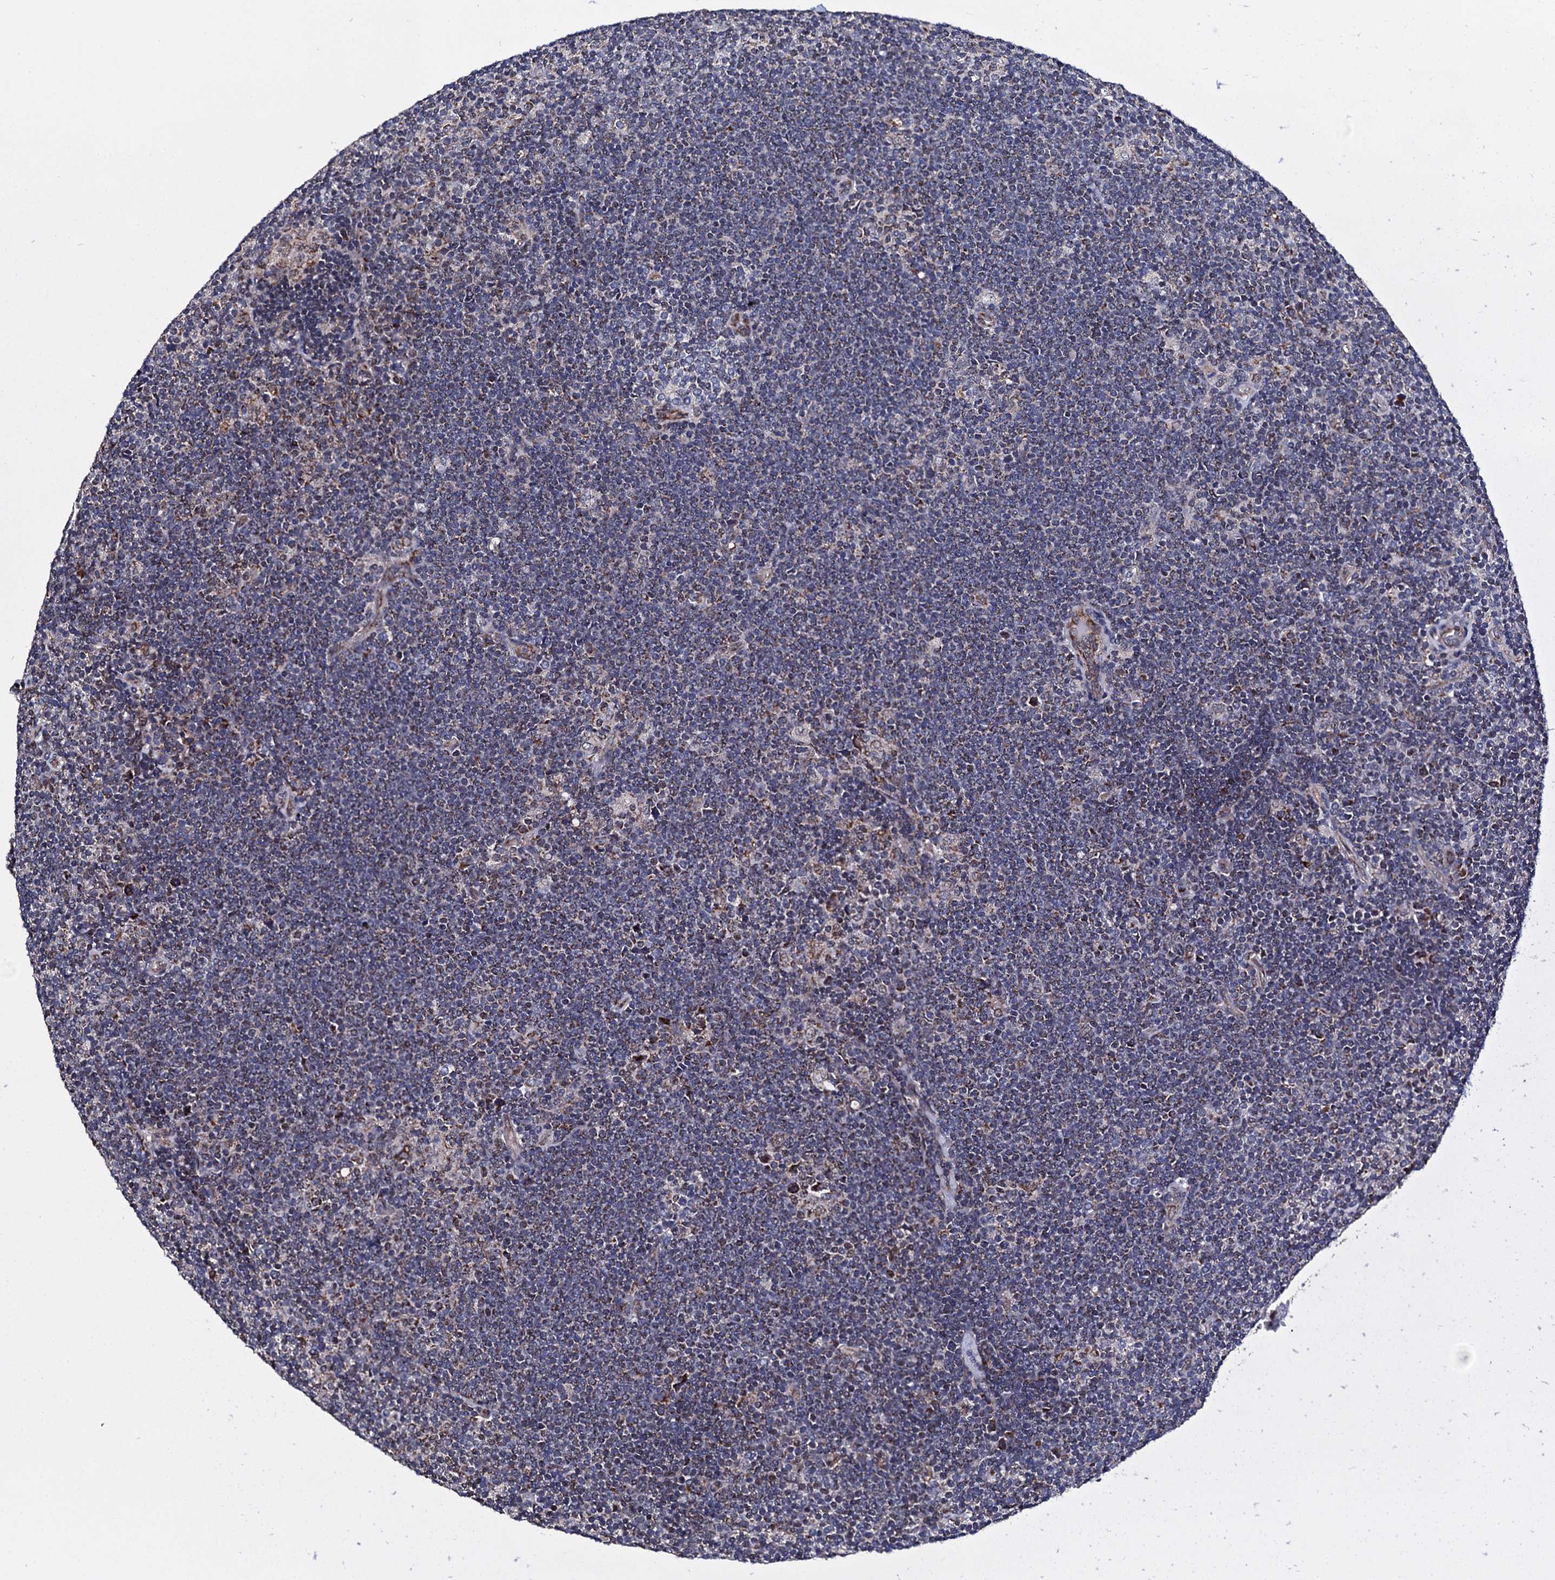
{"staining": {"intensity": "negative", "quantity": "none", "location": "none"}, "tissue": "lymphoma", "cell_type": "Tumor cells", "image_type": "cancer", "snomed": [{"axis": "morphology", "description": "Hodgkin's disease, NOS"}, {"axis": "topography", "description": "Lymph node"}], "caption": "This is a photomicrograph of IHC staining of lymphoma, which shows no staining in tumor cells.", "gene": "PTCD3", "patient": {"sex": "female", "age": 57}}